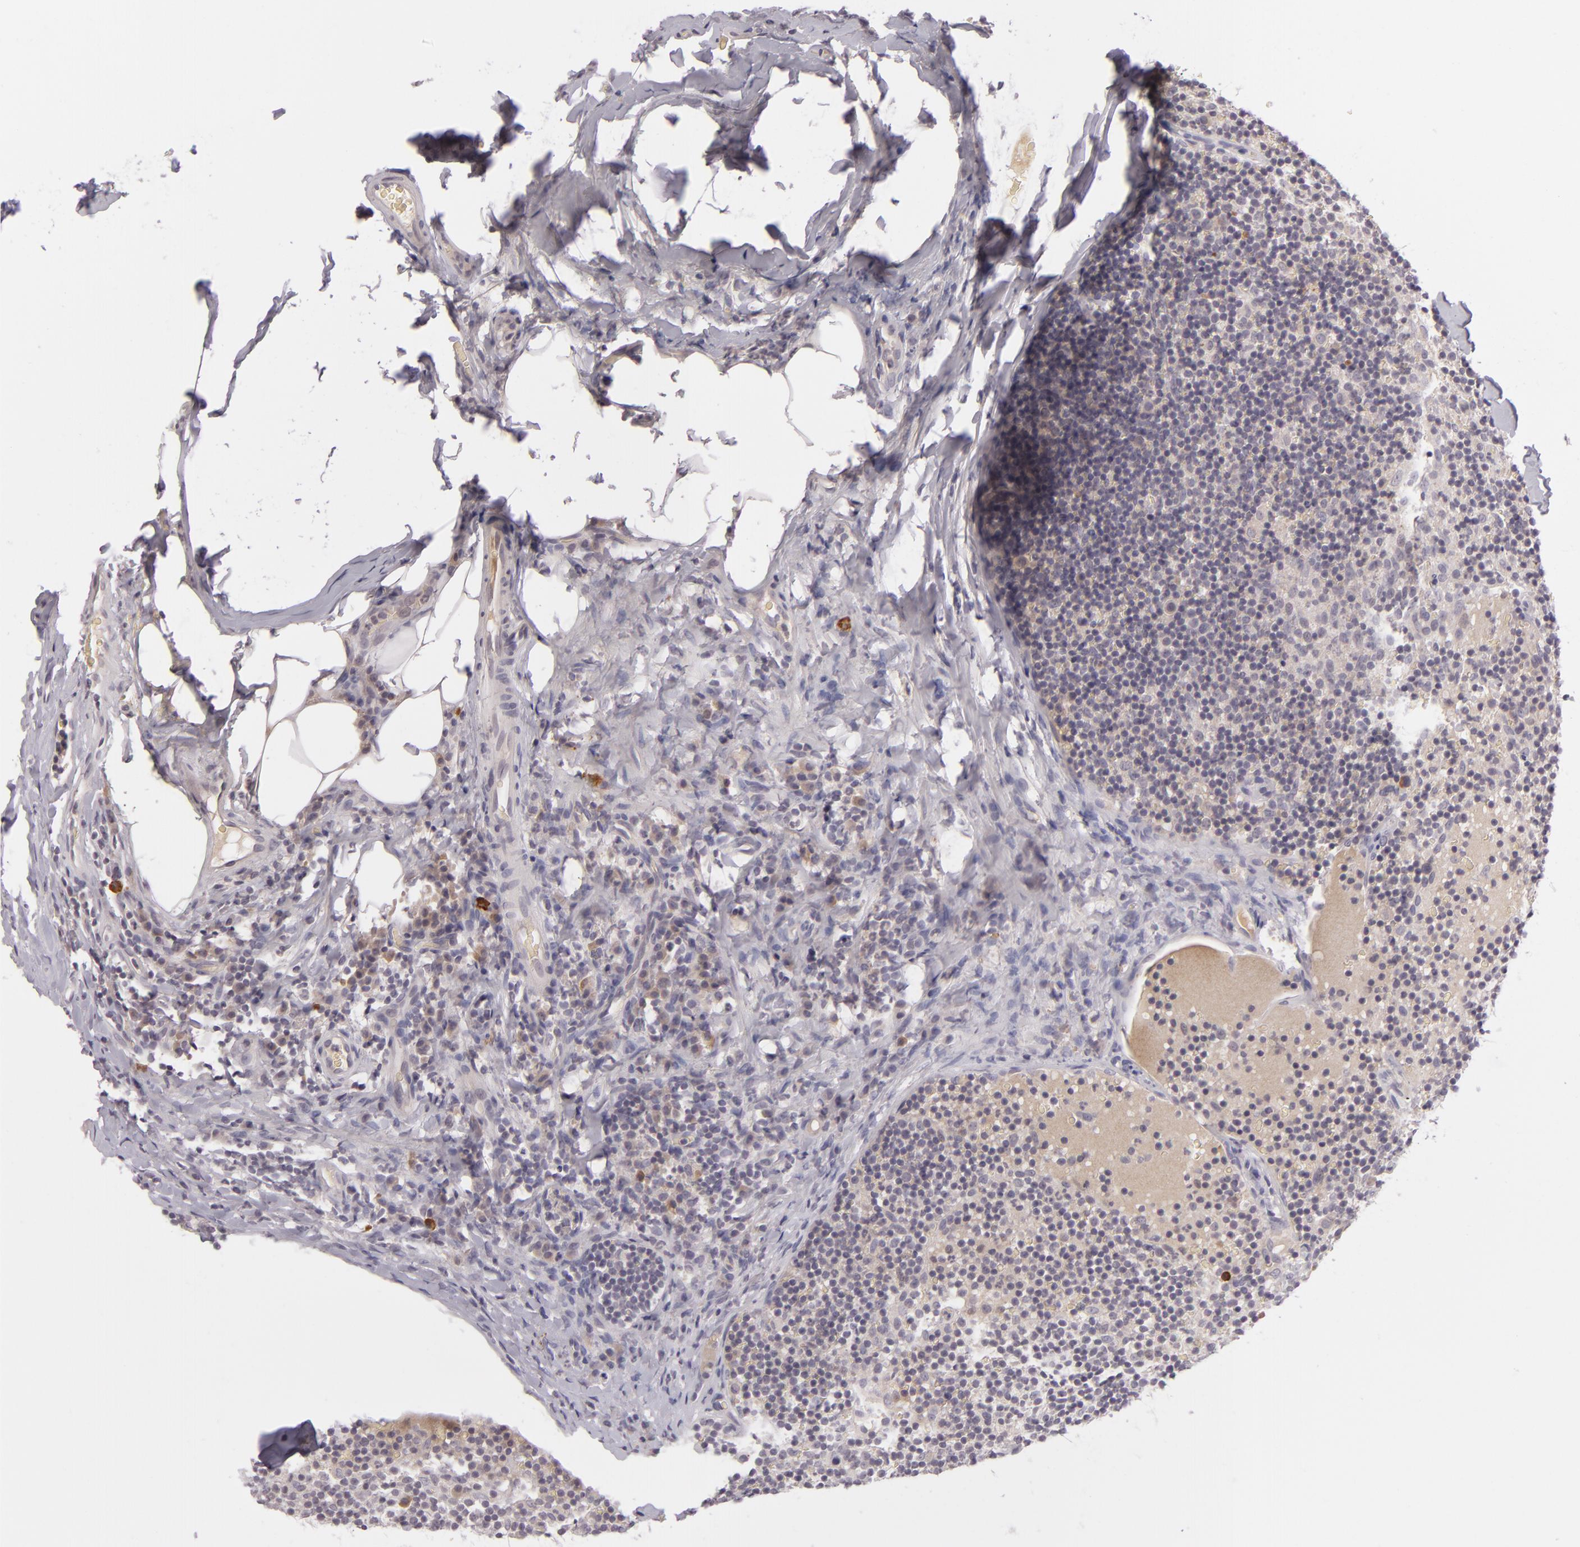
{"staining": {"intensity": "negative", "quantity": "none", "location": "none"}, "tissue": "lymph node", "cell_type": "Germinal center cells", "image_type": "normal", "snomed": [{"axis": "morphology", "description": "Normal tissue, NOS"}, {"axis": "morphology", "description": "Inflammation, NOS"}, {"axis": "topography", "description": "Lymph node"}], "caption": "A high-resolution photomicrograph shows IHC staining of unremarkable lymph node, which displays no significant positivity in germinal center cells. (Brightfield microscopy of DAB immunohistochemistry (IHC) at high magnification).", "gene": "DAG1", "patient": {"sex": "male", "age": 46}}